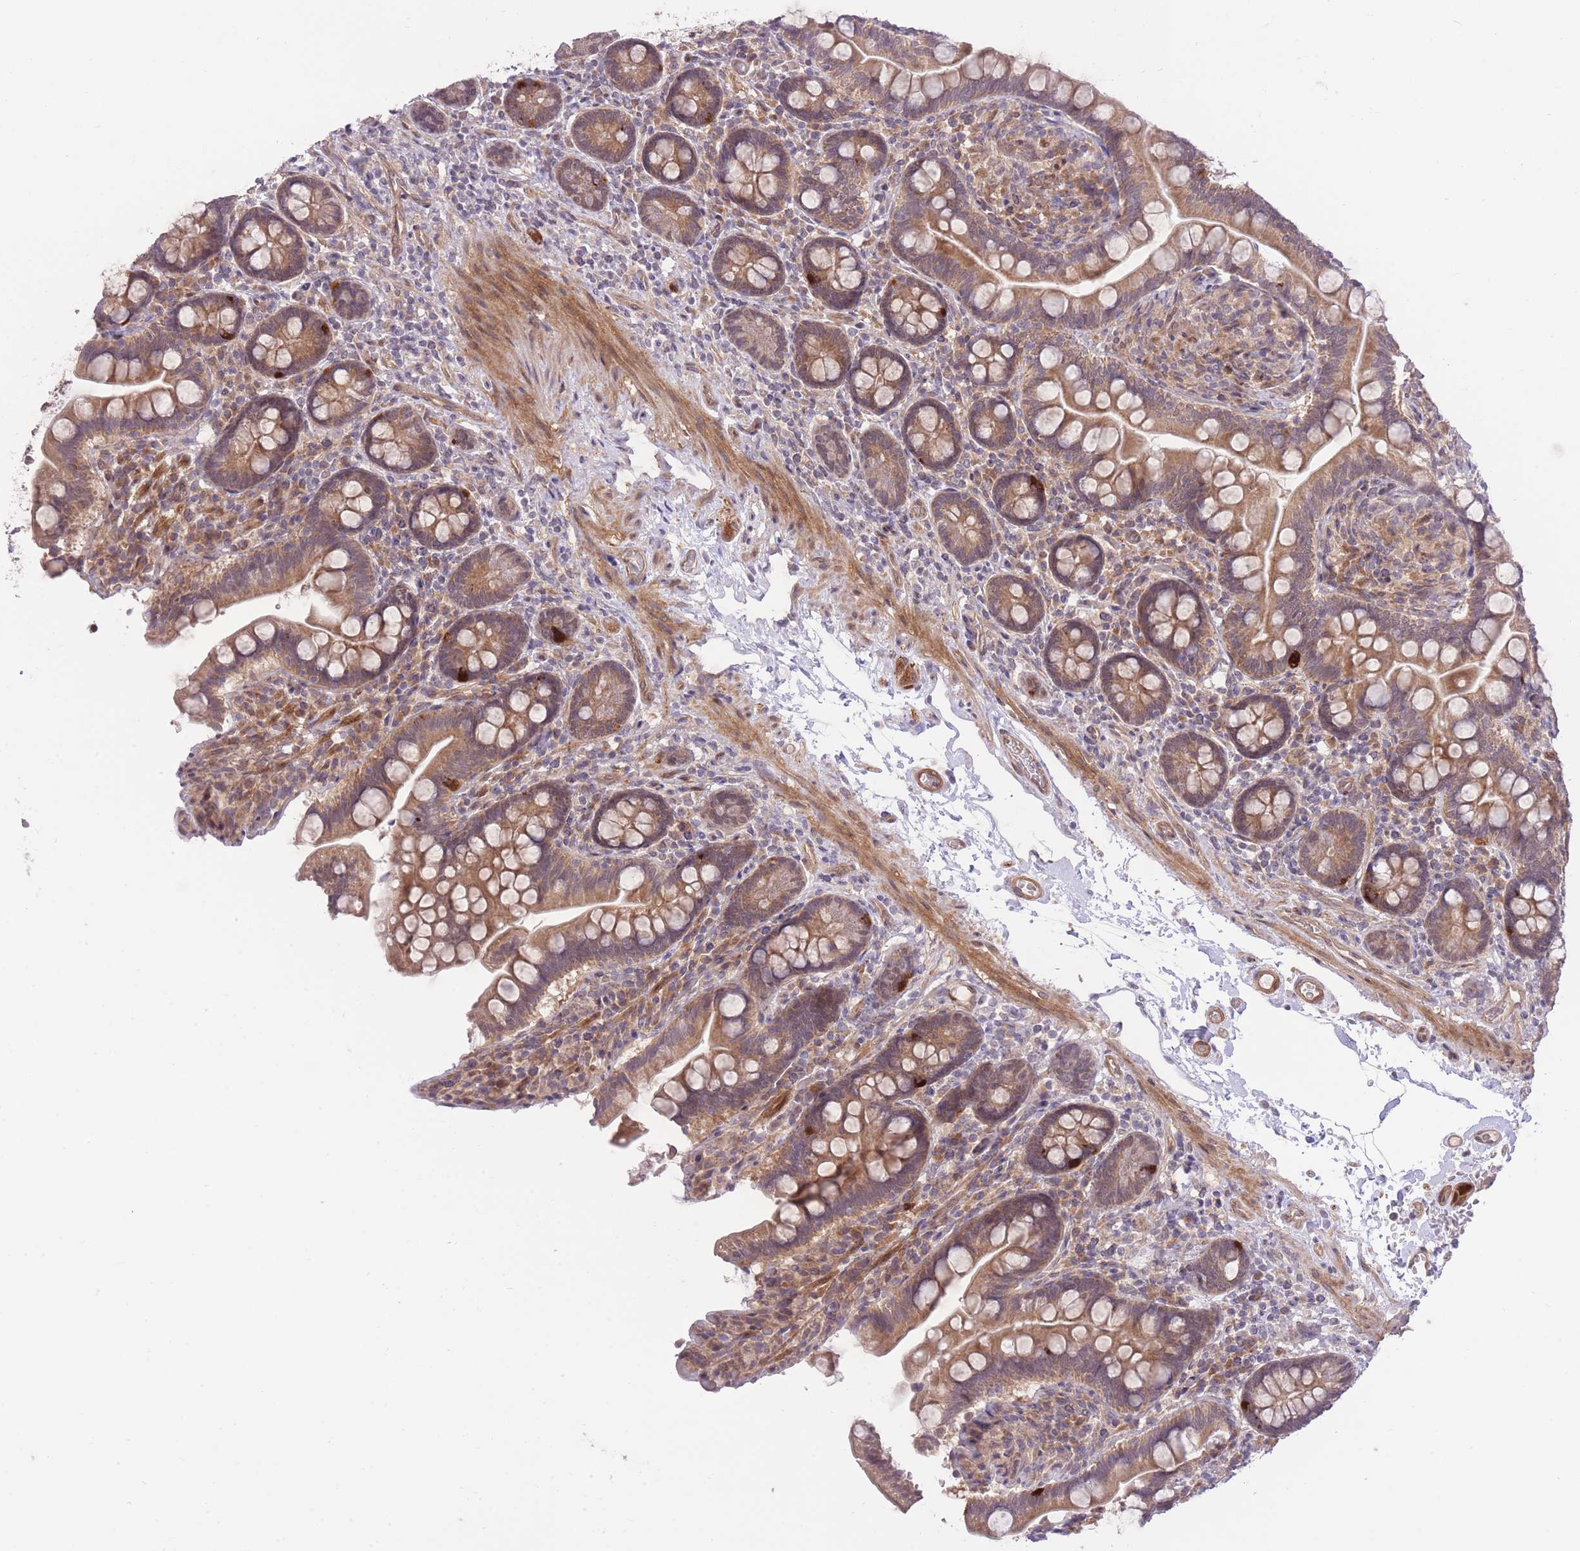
{"staining": {"intensity": "moderate", "quantity": ">75%", "location": "cytoplasmic/membranous"}, "tissue": "small intestine", "cell_type": "Glandular cells", "image_type": "normal", "snomed": [{"axis": "morphology", "description": "Normal tissue, NOS"}, {"axis": "topography", "description": "Small intestine"}], "caption": "A medium amount of moderate cytoplasmic/membranous positivity is seen in approximately >75% of glandular cells in benign small intestine.", "gene": "ELOA2", "patient": {"sex": "female", "age": 64}}